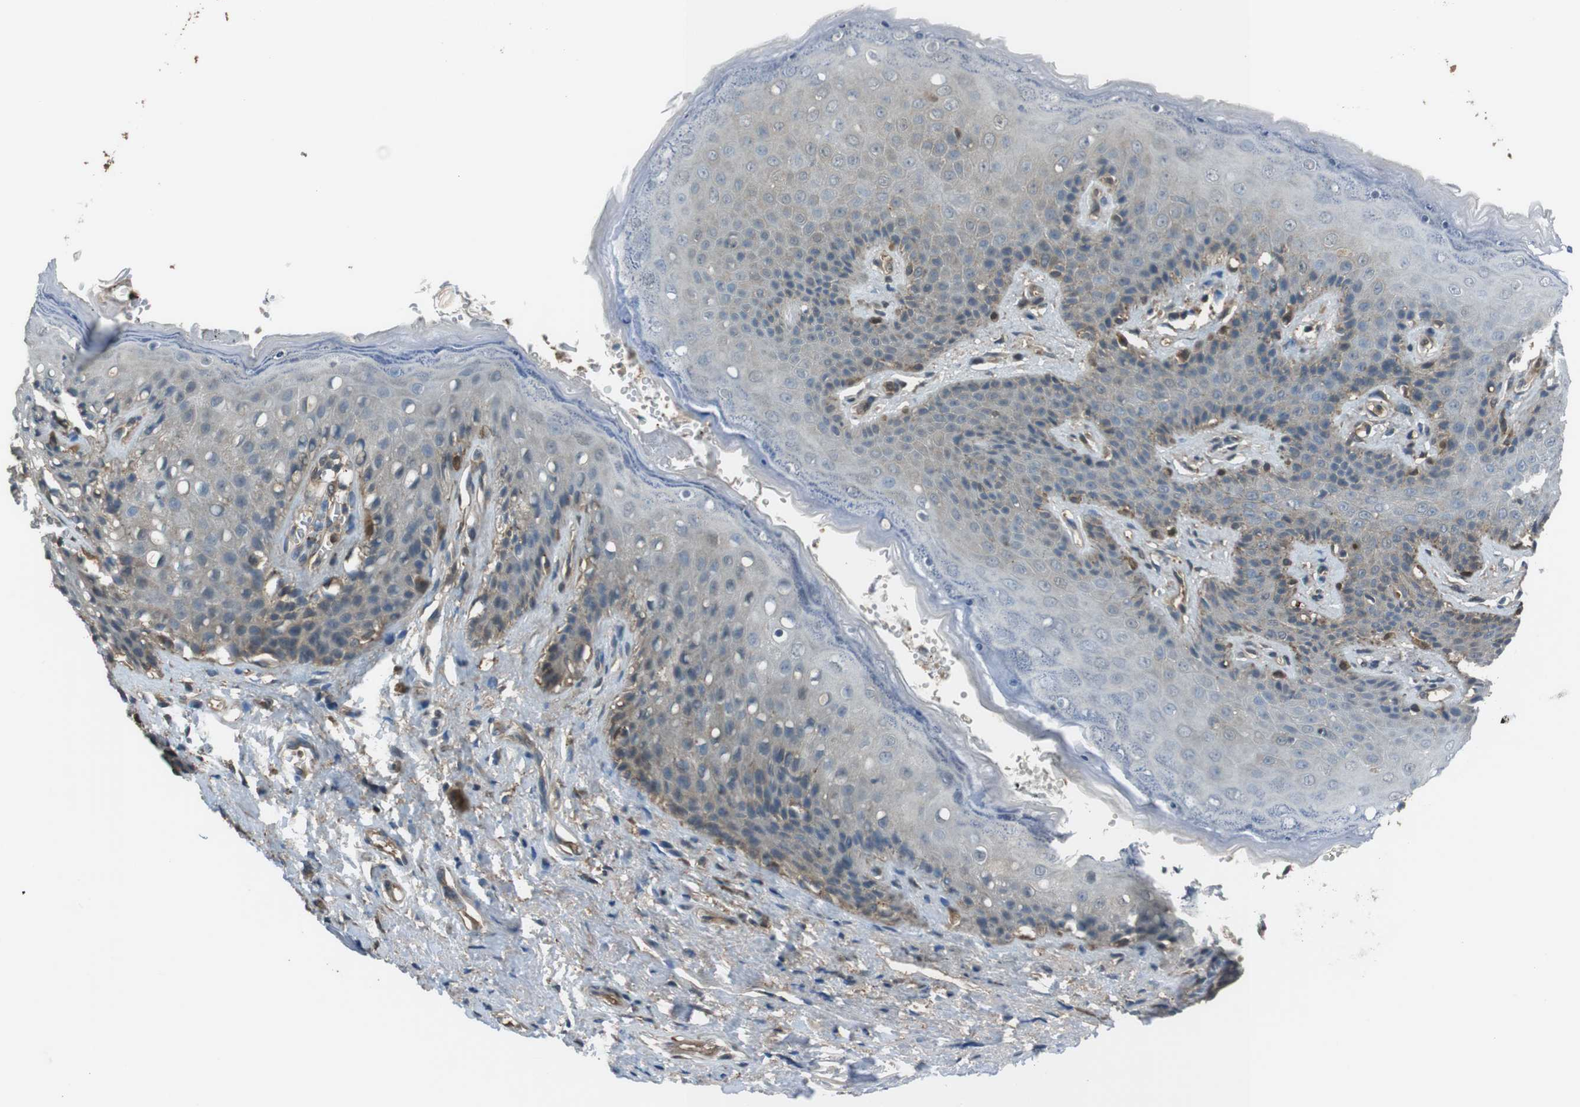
{"staining": {"intensity": "weak", "quantity": "<25%", "location": "cytoplasmic/membranous"}, "tissue": "skin", "cell_type": "Epidermal cells", "image_type": "normal", "snomed": [{"axis": "morphology", "description": "Normal tissue, NOS"}, {"axis": "topography", "description": "Anal"}], "caption": "This is a histopathology image of immunohistochemistry staining of normal skin, which shows no expression in epidermal cells. The staining was performed using DAB to visualize the protein expression in brown, while the nuclei were stained in blue with hematoxylin (Magnification: 20x).", "gene": "TWSG1", "patient": {"sex": "female", "age": 46}}